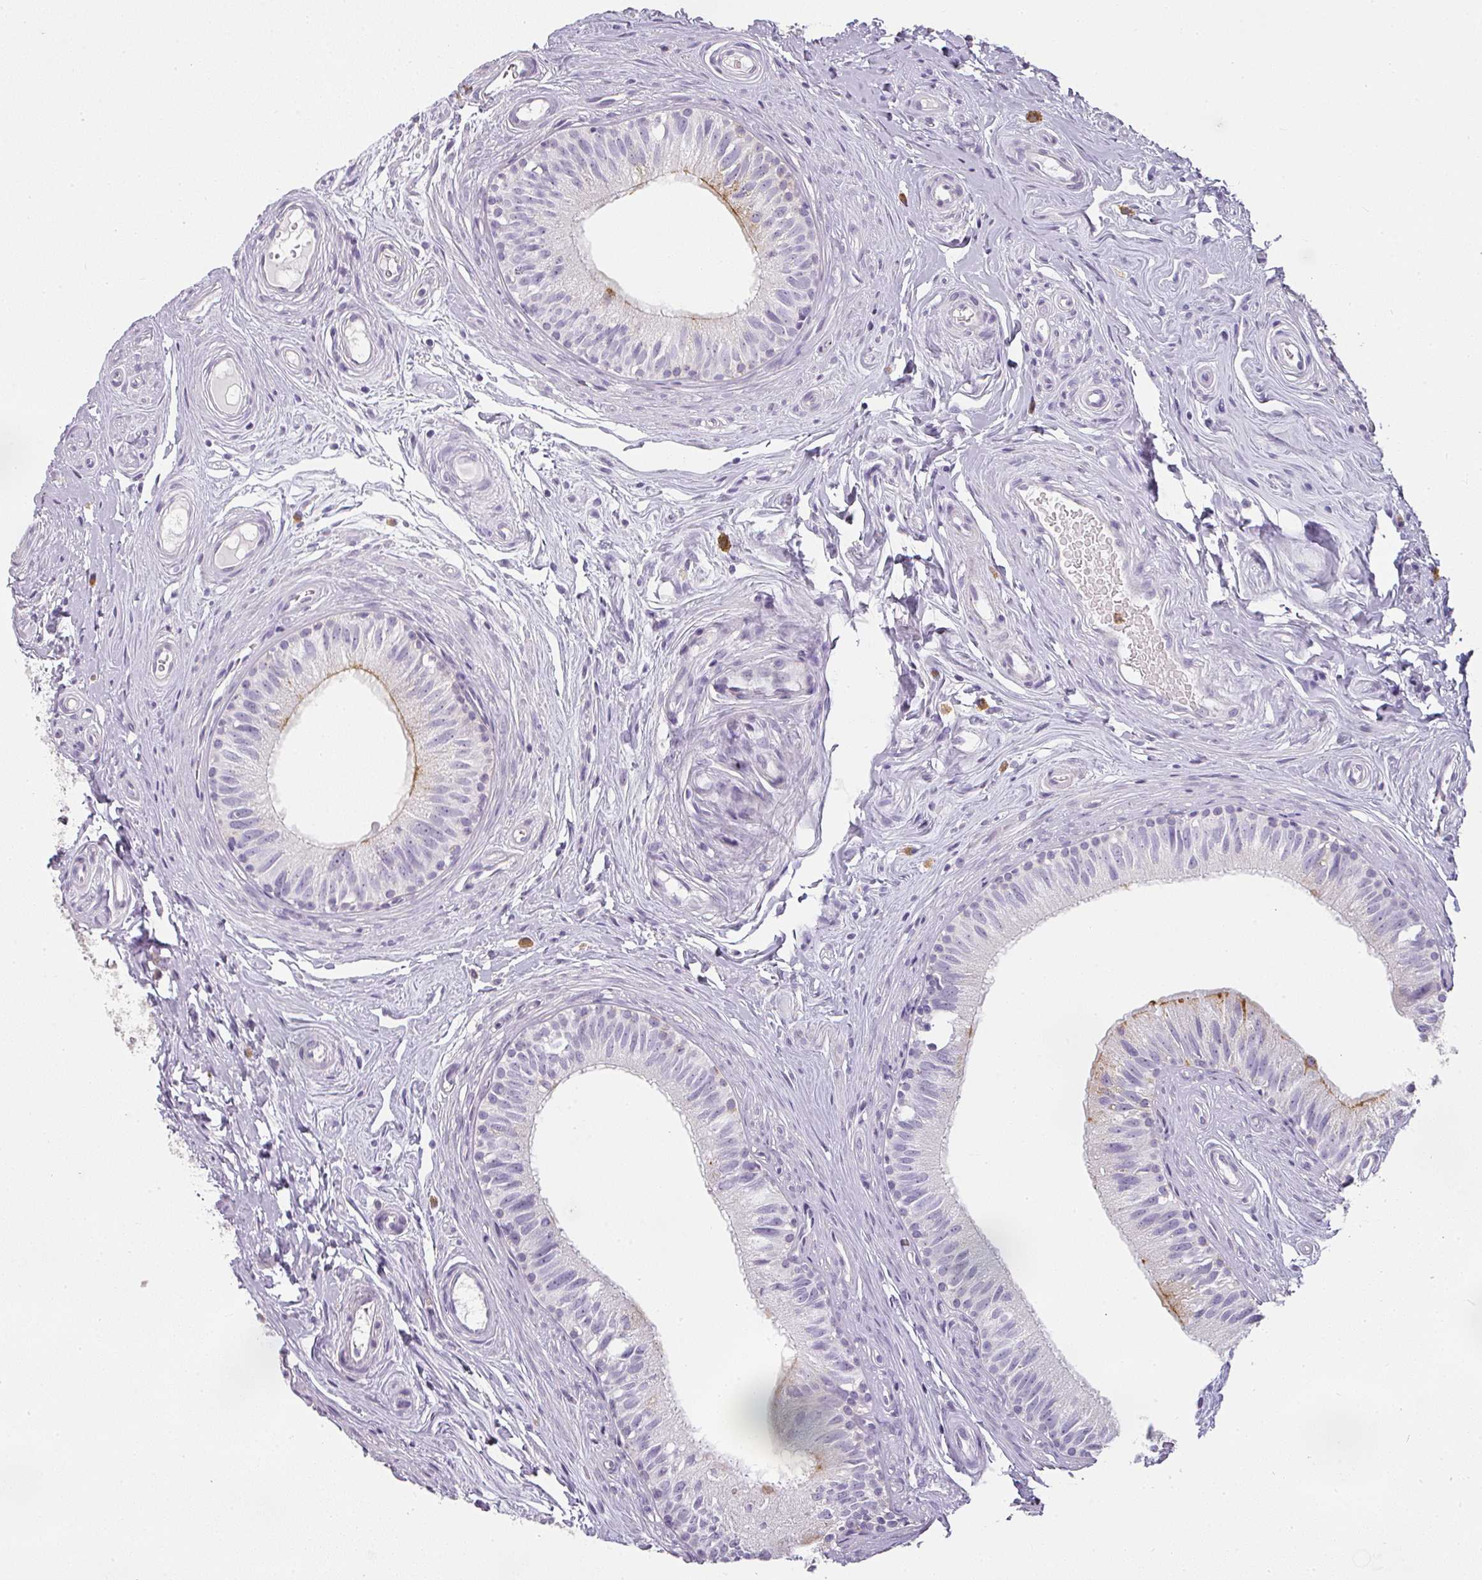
{"staining": {"intensity": "weak", "quantity": "<25%", "location": "cytoplasmic/membranous"}, "tissue": "epididymis", "cell_type": "Glandular cells", "image_type": "normal", "snomed": [{"axis": "morphology", "description": "Normal tissue, NOS"}, {"axis": "morphology", "description": "Seminoma, NOS"}, {"axis": "topography", "description": "Testis"}, {"axis": "topography", "description": "Epididymis"}], "caption": "Immunohistochemistry (IHC) image of unremarkable epididymis: epididymis stained with DAB (3,3'-diaminobenzidine) displays no significant protein expression in glandular cells.", "gene": "CAMP", "patient": {"sex": "male", "age": 45}}